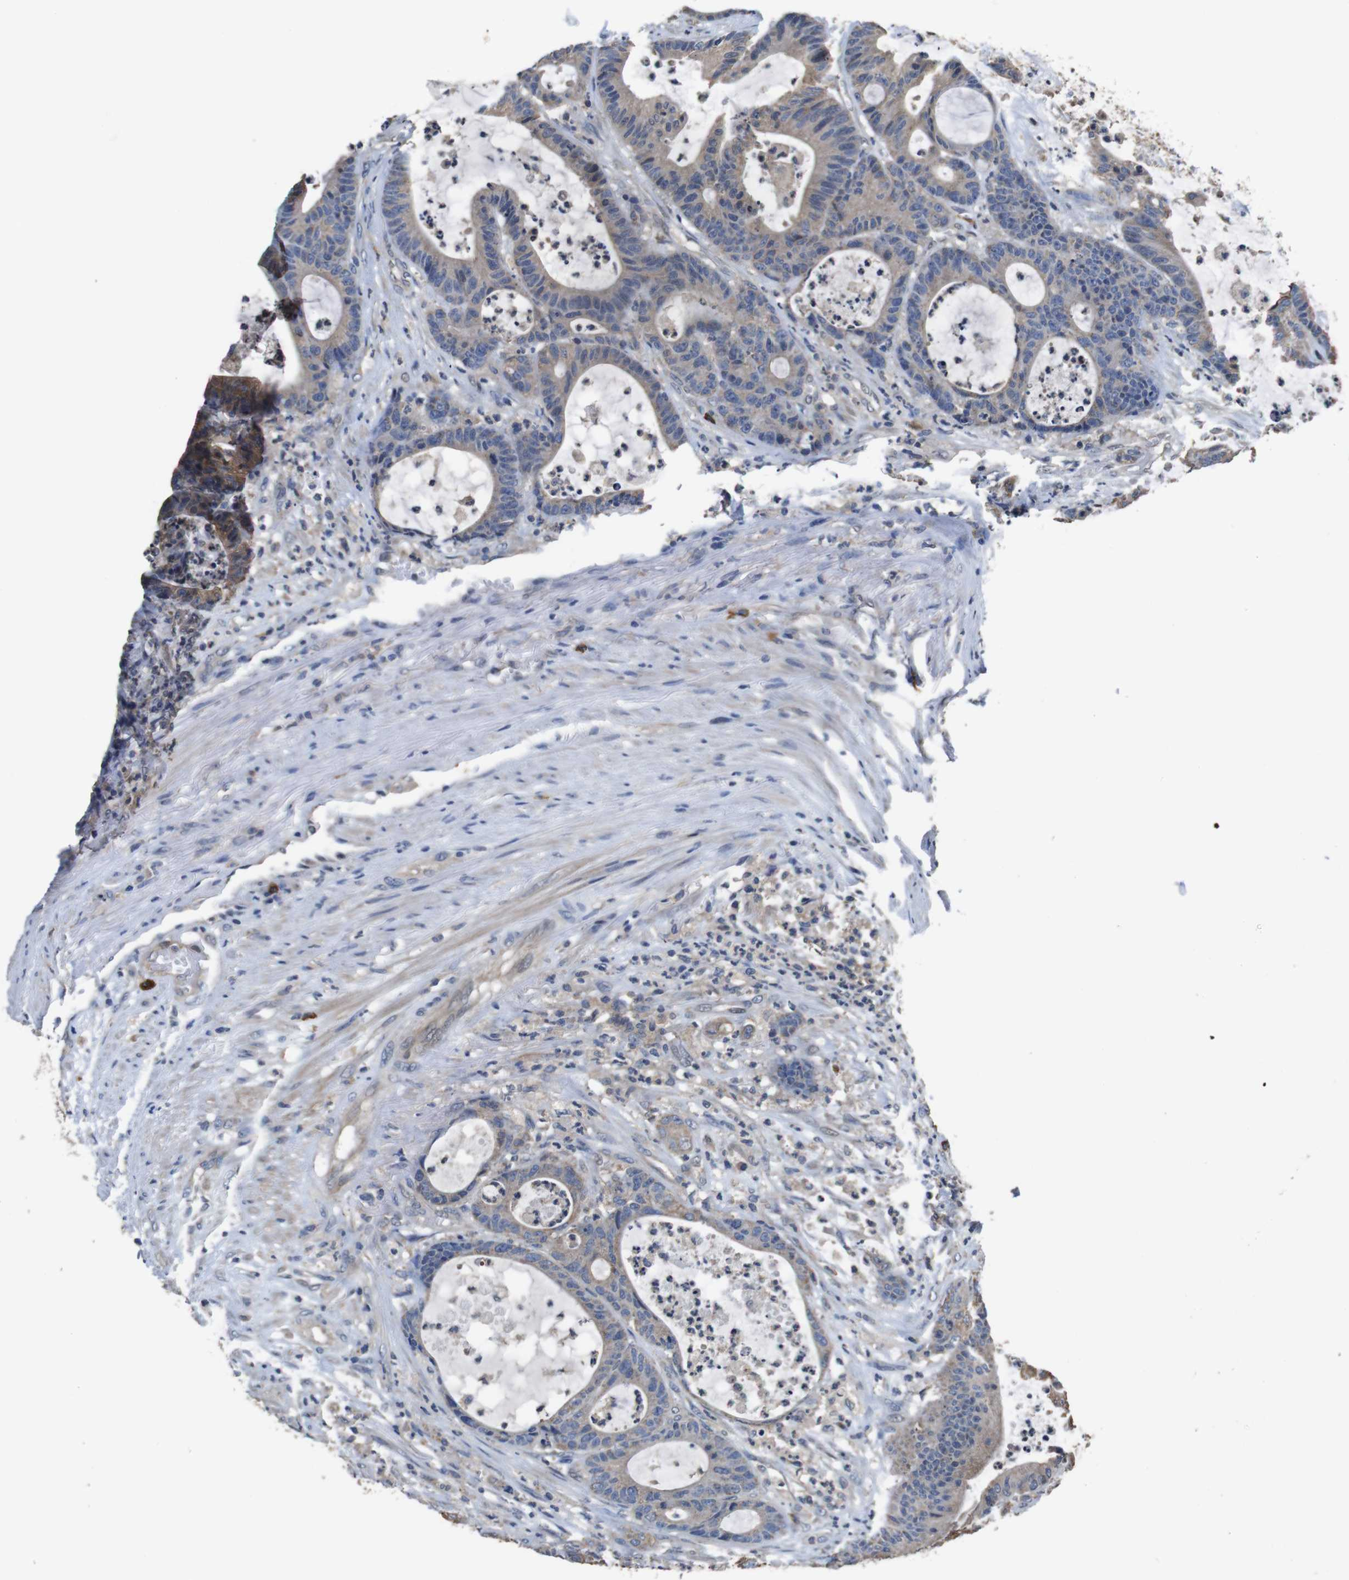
{"staining": {"intensity": "weak", "quantity": ">75%", "location": "cytoplasmic/membranous"}, "tissue": "colorectal cancer", "cell_type": "Tumor cells", "image_type": "cancer", "snomed": [{"axis": "morphology", "description": "Adenocarcinoma, NOS"}, {"axis": "topography", "description": "Colon"}], "caption": "Colorectal cancer stained with immunohistochemistry demonstrates weak cytoplasmic/membranous expression in approximately >75% of tumor cells. The protein of interest is stained brown, and the nuclei are stained in blue (DAB IHC with brightfield microscopy, high magnification).", "gene": "GLIPR1", "patient": {"sex": "female", "age": 84}}